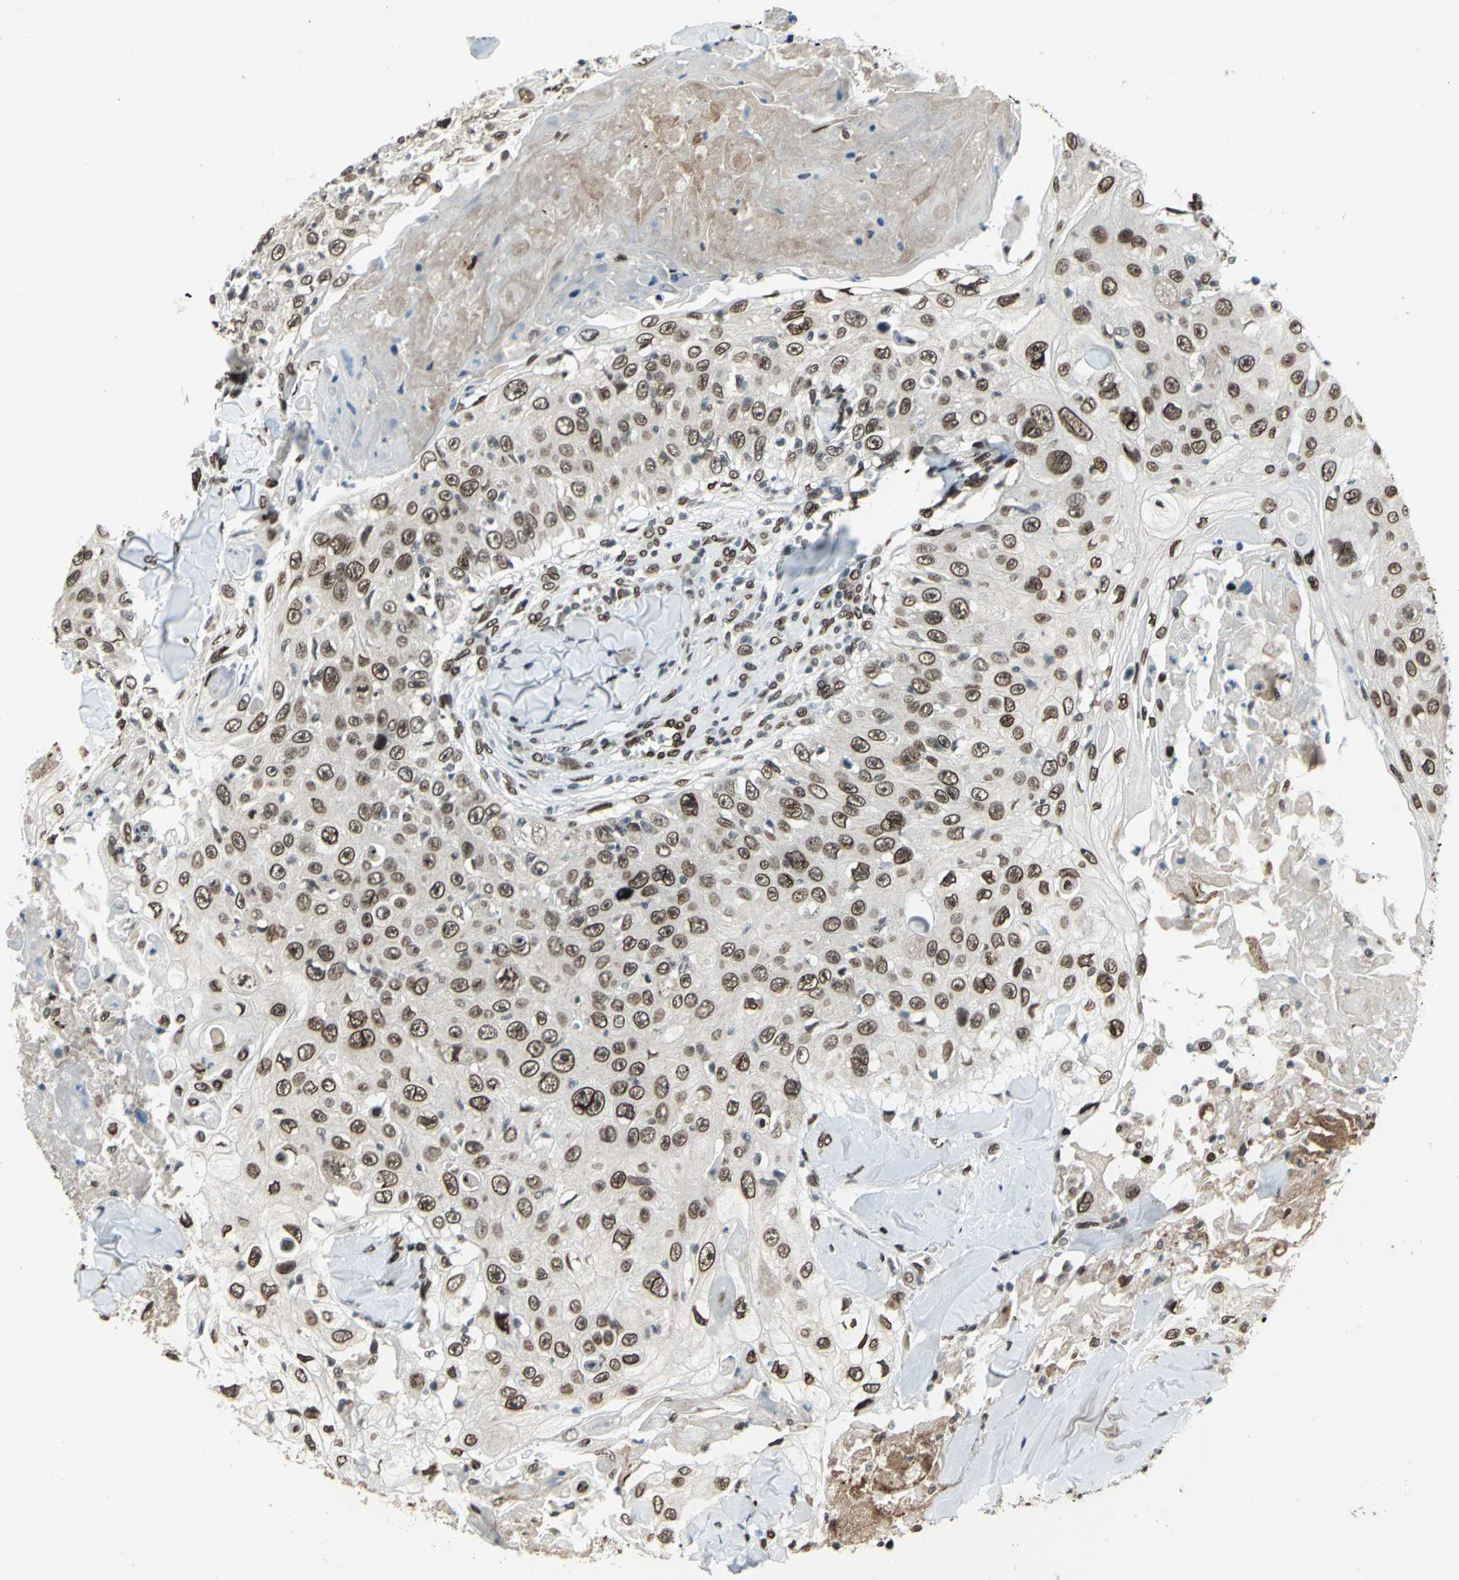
{"staining": {"intensity": "strong", "quantity": ">75%", "location": "cytoplasmic/membranous,nuclear"}, "tissue": "skin cancer", "cell_type": "Tumor cells", "image_type": "cancer", "snomed": [{"axis": "morphology", "description": "Squamous cell carcinoma, NOS"}, {"axis": "topography", "description": "Skin"}], "caption": "Skin cancer was stained to show a protein in brown. There is high levels of strong cytoplasmic/membranous and nuclear staining in about >75% of tumor cells.", "gene": "ISY1", "patient": {"sex": "male", "age": 86}}